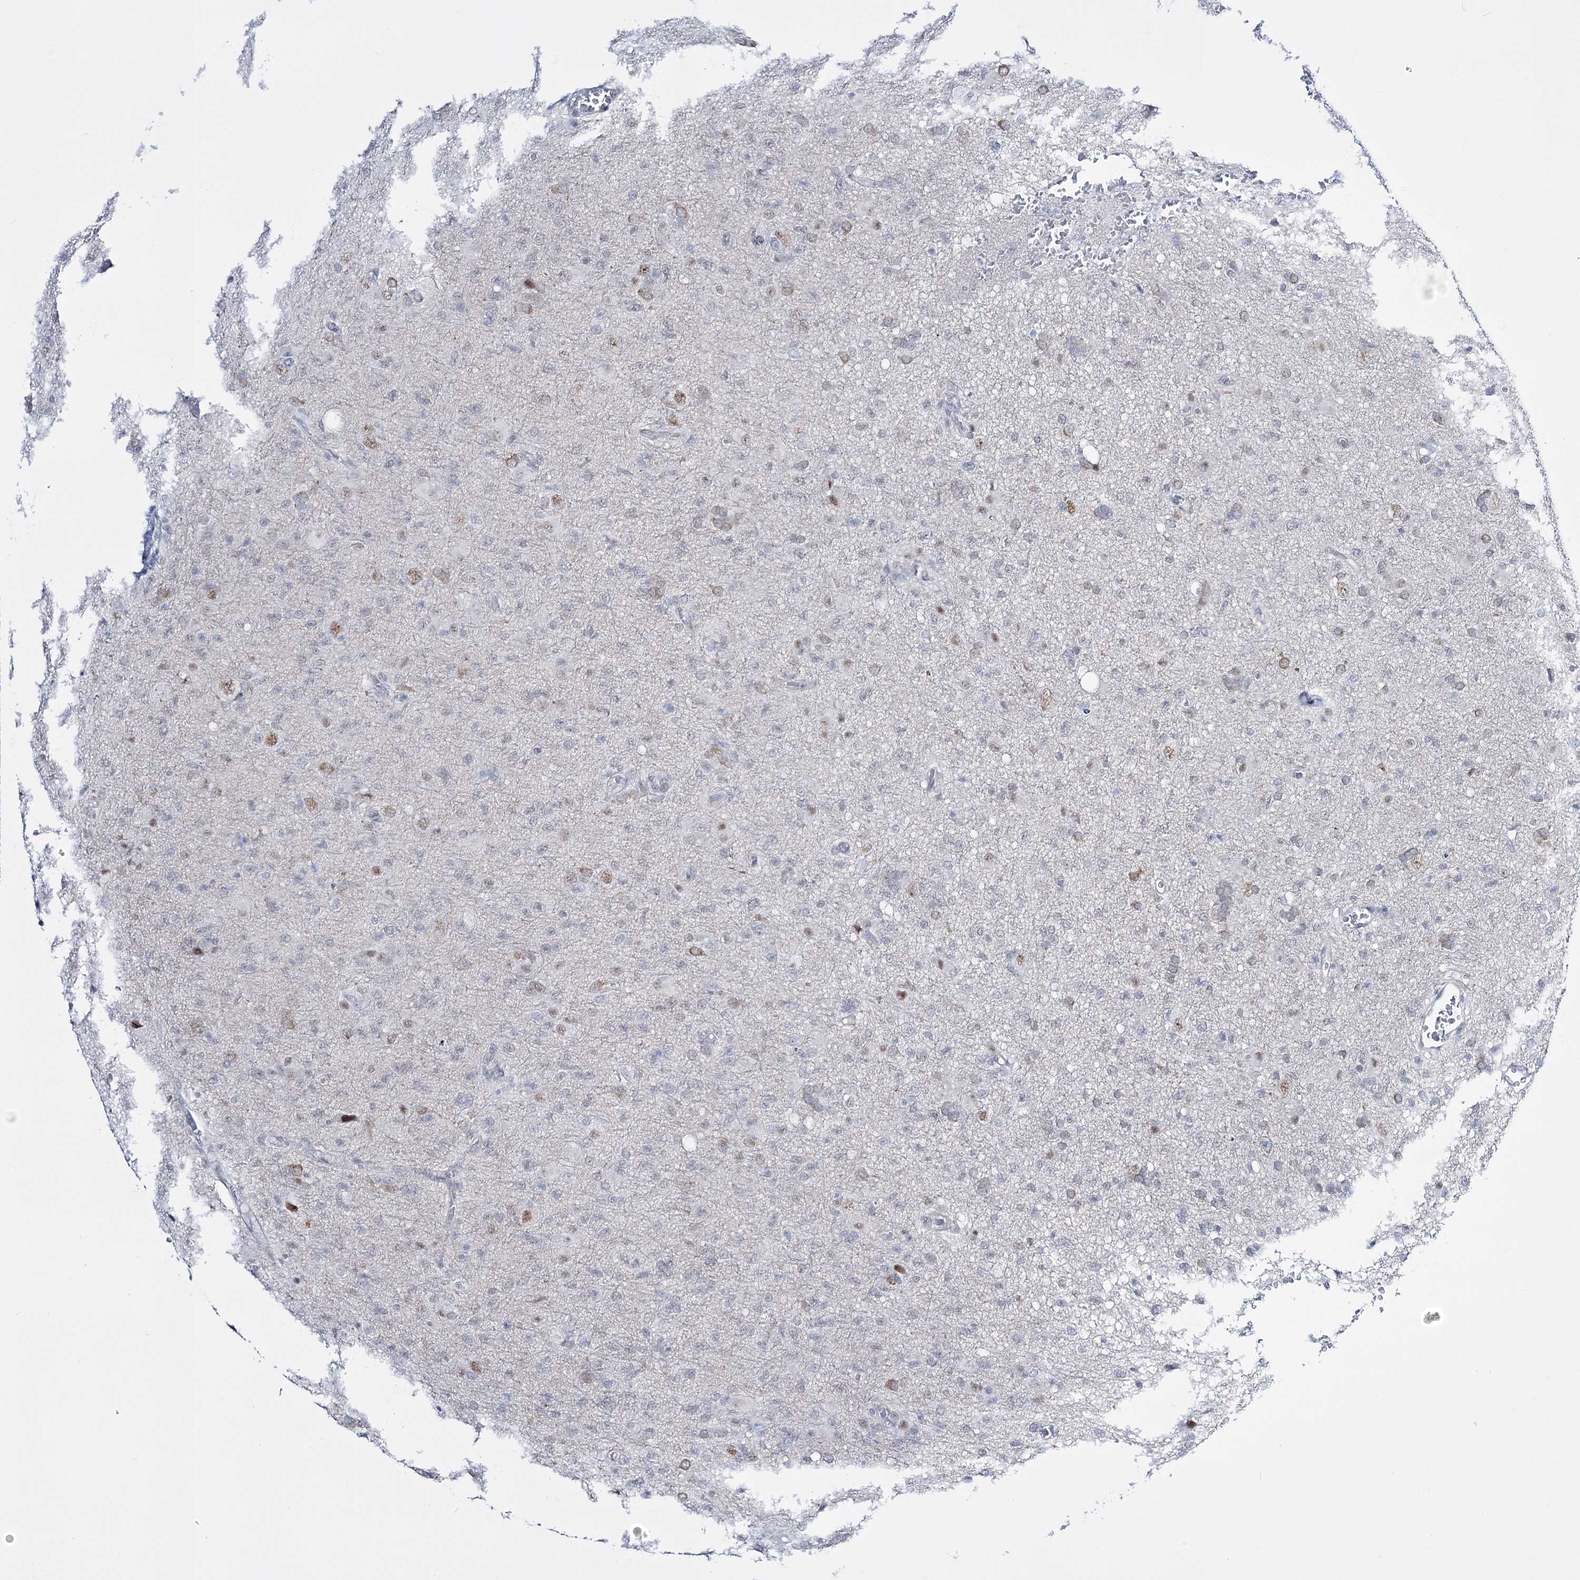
{"staining": {"intensity": "negative", "quantity": "none", "location": "none"}, "tissue": "glioma", "cell_type": "Tumor cells", "image_type": "cancer", "snomed": [{"axis": "morphology", "description": "Glioma, malignant, High grade"}, {"axis": "topography", "description": "Brain"}], "caption": "Immunohistochemistry (IHC) photomicrograph of human glioma stained for a protein (brown), which demonstrates no expression in tumor cells. (DAB immunohistochemistry visualized using brightfield microscopy, high magnification).", "gene": "RBM15B", "patient": {"sex": "female", "age": 57}}